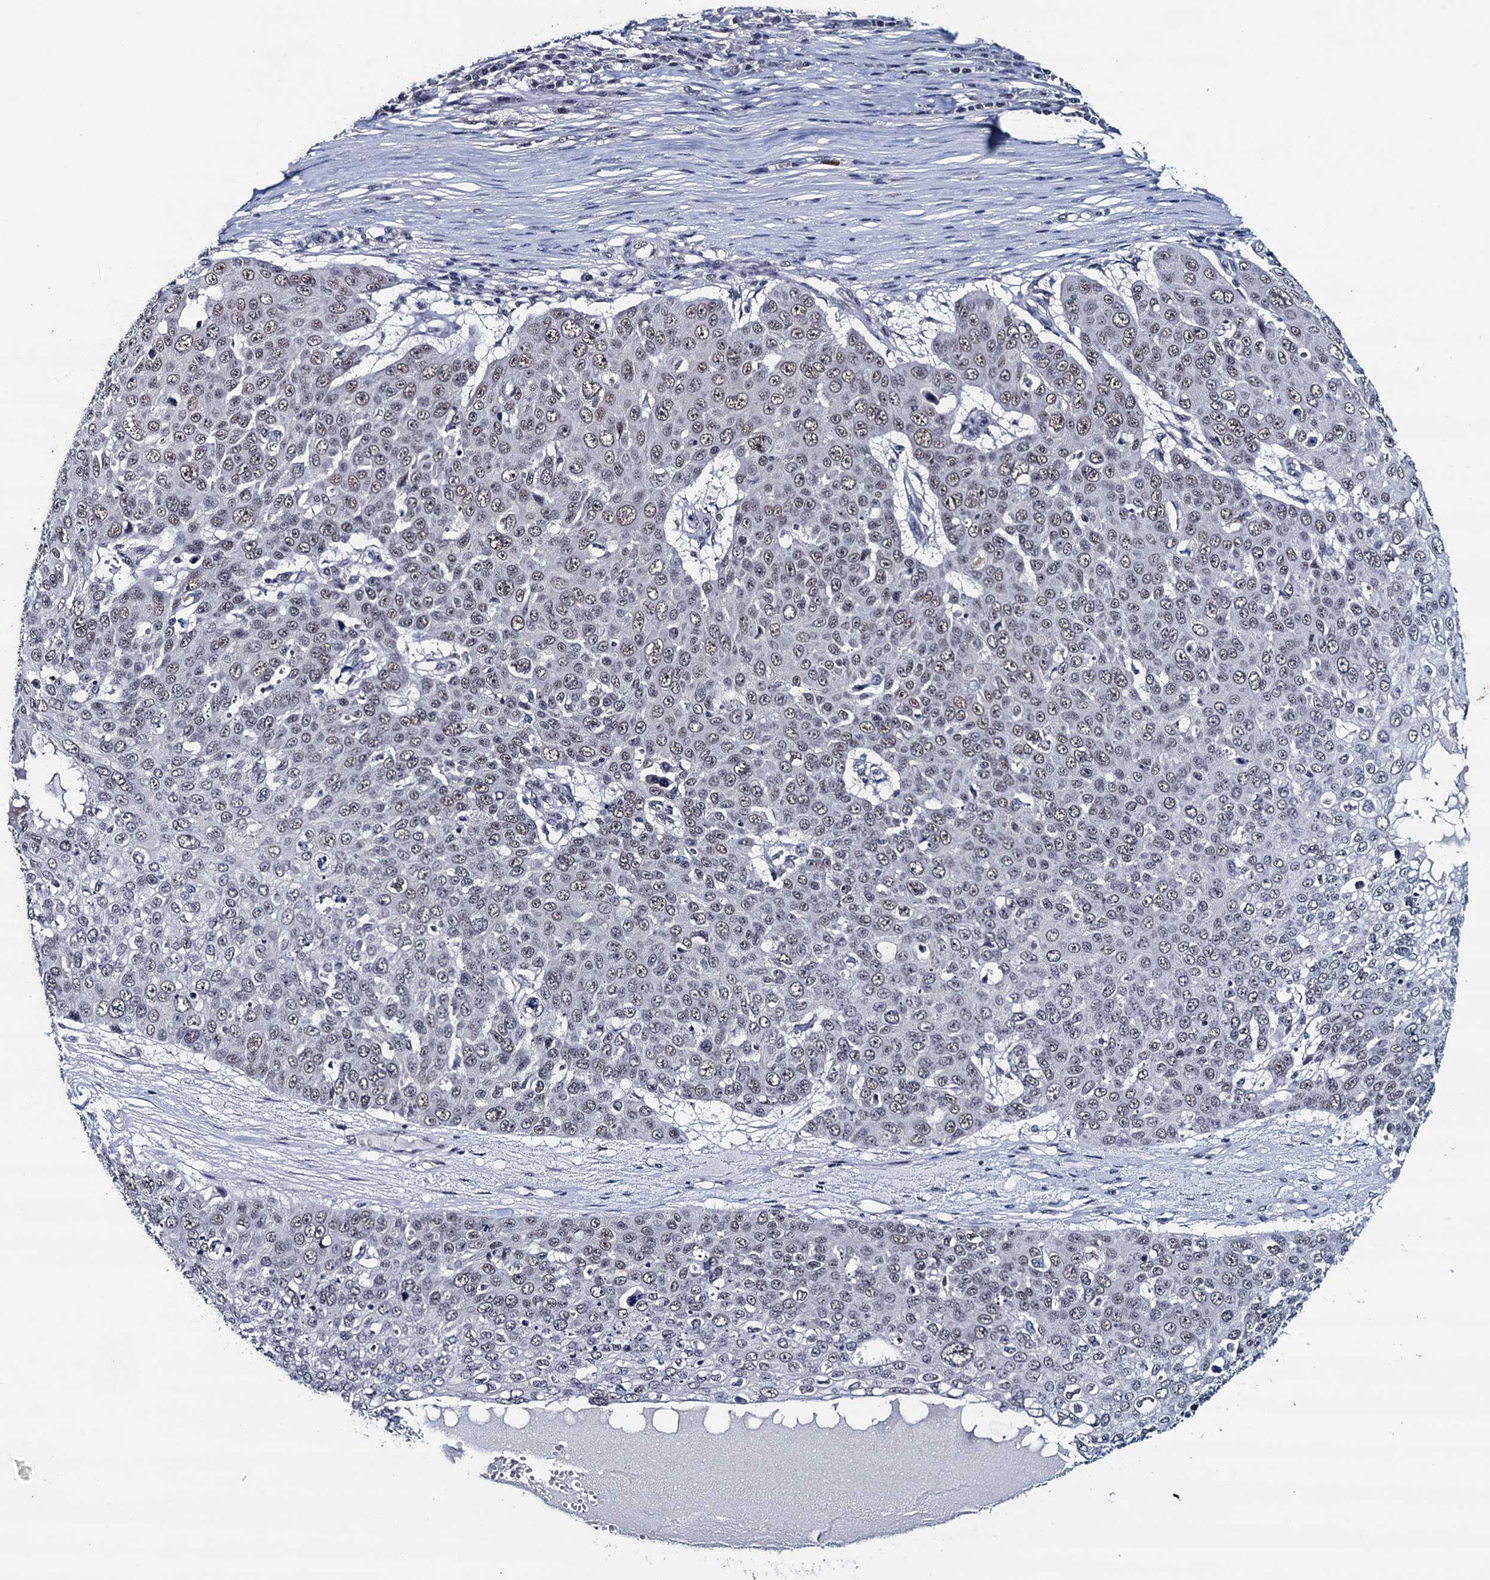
{"staining": {"intensity": "weak", "quantity": ">75%", "location": "nuclear"}, "tissue": "skin cancer", "cell_type": "Tumor cells", "image_type": "cancer", "snomed": [{"axis": "morphology", "description": "Squamous cell carcinoma, NOS"}, {"axis": "topography", "description": "Skin"}], "caption": "Approximately >75% of tumor cells in human skin squamous cell carcinoma reveal weak nuclear protein positivity as visualized by brown immunohistochemical staining.", "gene": "FNBP4", "patient": {"sex": "male", "age": 71}}